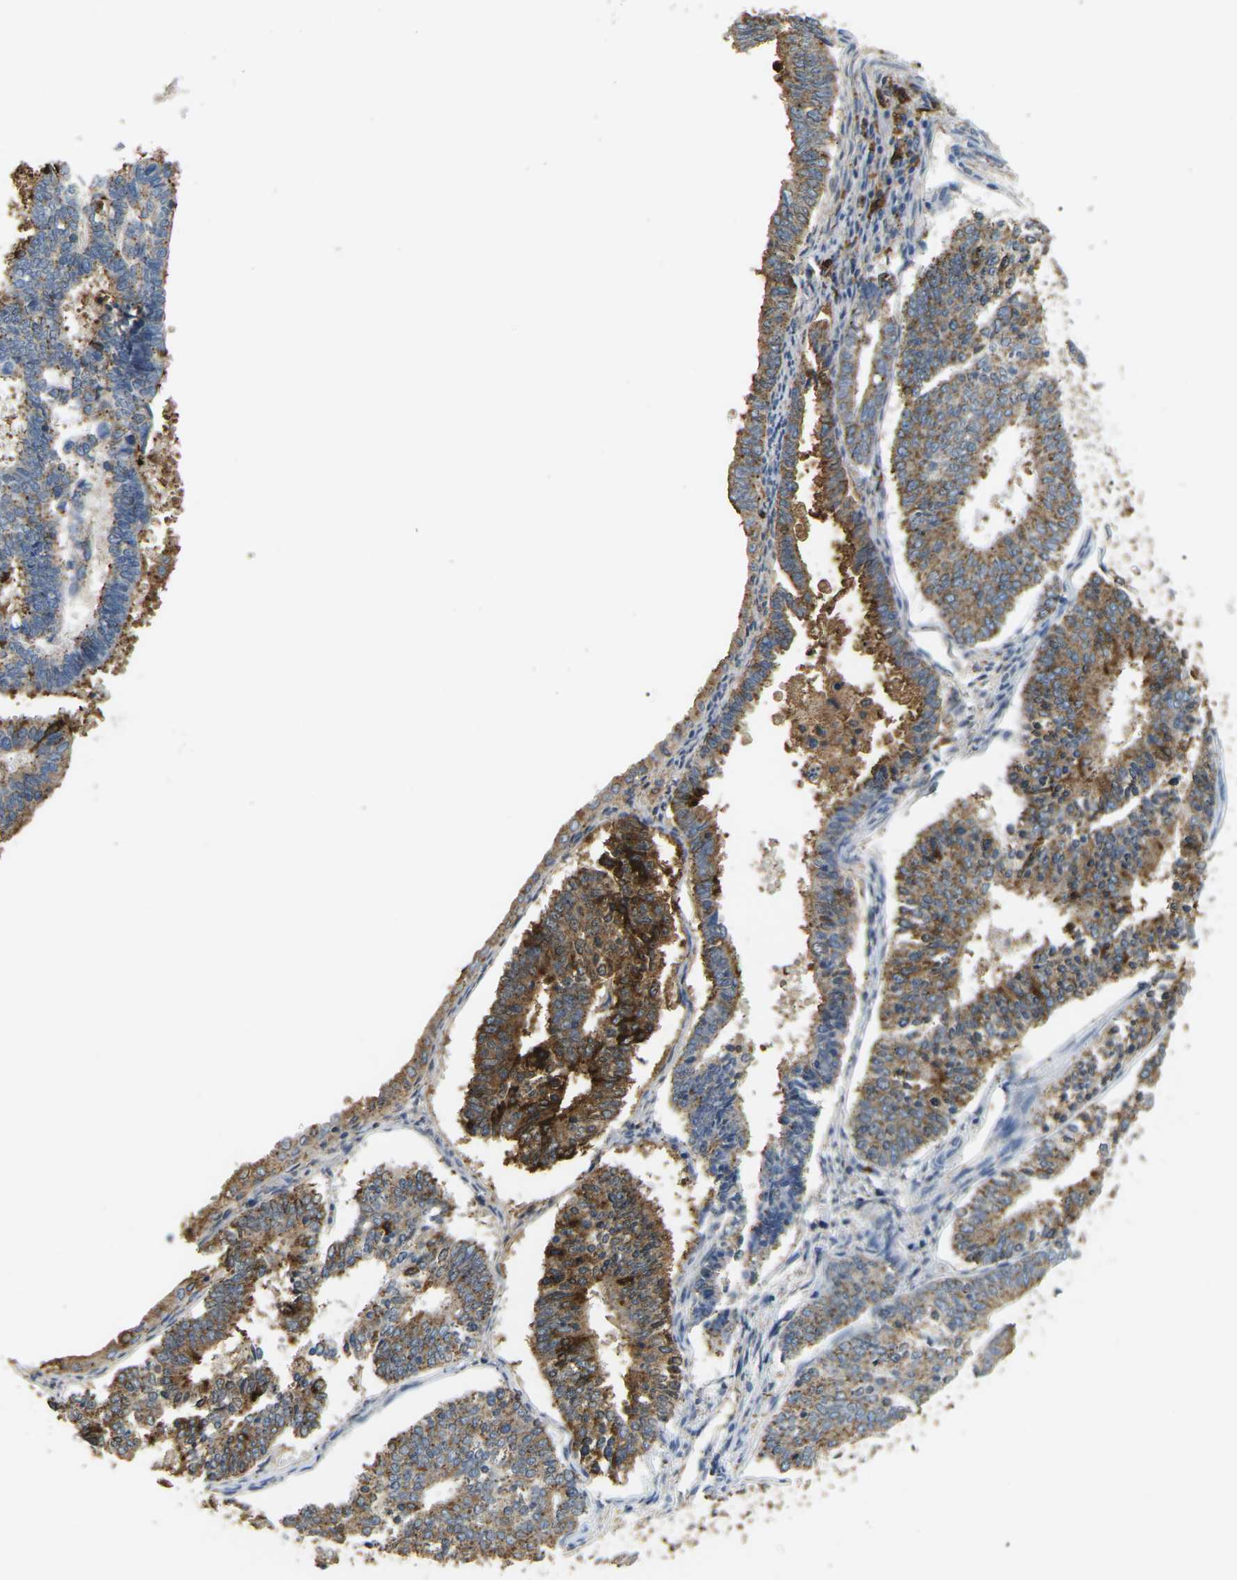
{"staining": {"intensity": "moderate", "quantity": ">75%", "location": "cytoplasmic/membranous"}, "tissue": "endometrial cancer", "cell_type": "Tumor cells", "image_type": "cancer", "snomed": [{"axis": "morphology", "description": "Adenocarcinoma, NOS"}, {"axis": "topography", "description": "Endometrium"}], "caption": "Endometrial adenocarcinoma stained for a protein (brown) shows moderate cytoplasmic/membranous positive positivity in approximately >75% of tumor cells.", "gene": "ADM", "patient": {"sex": "female", "age": 70}}